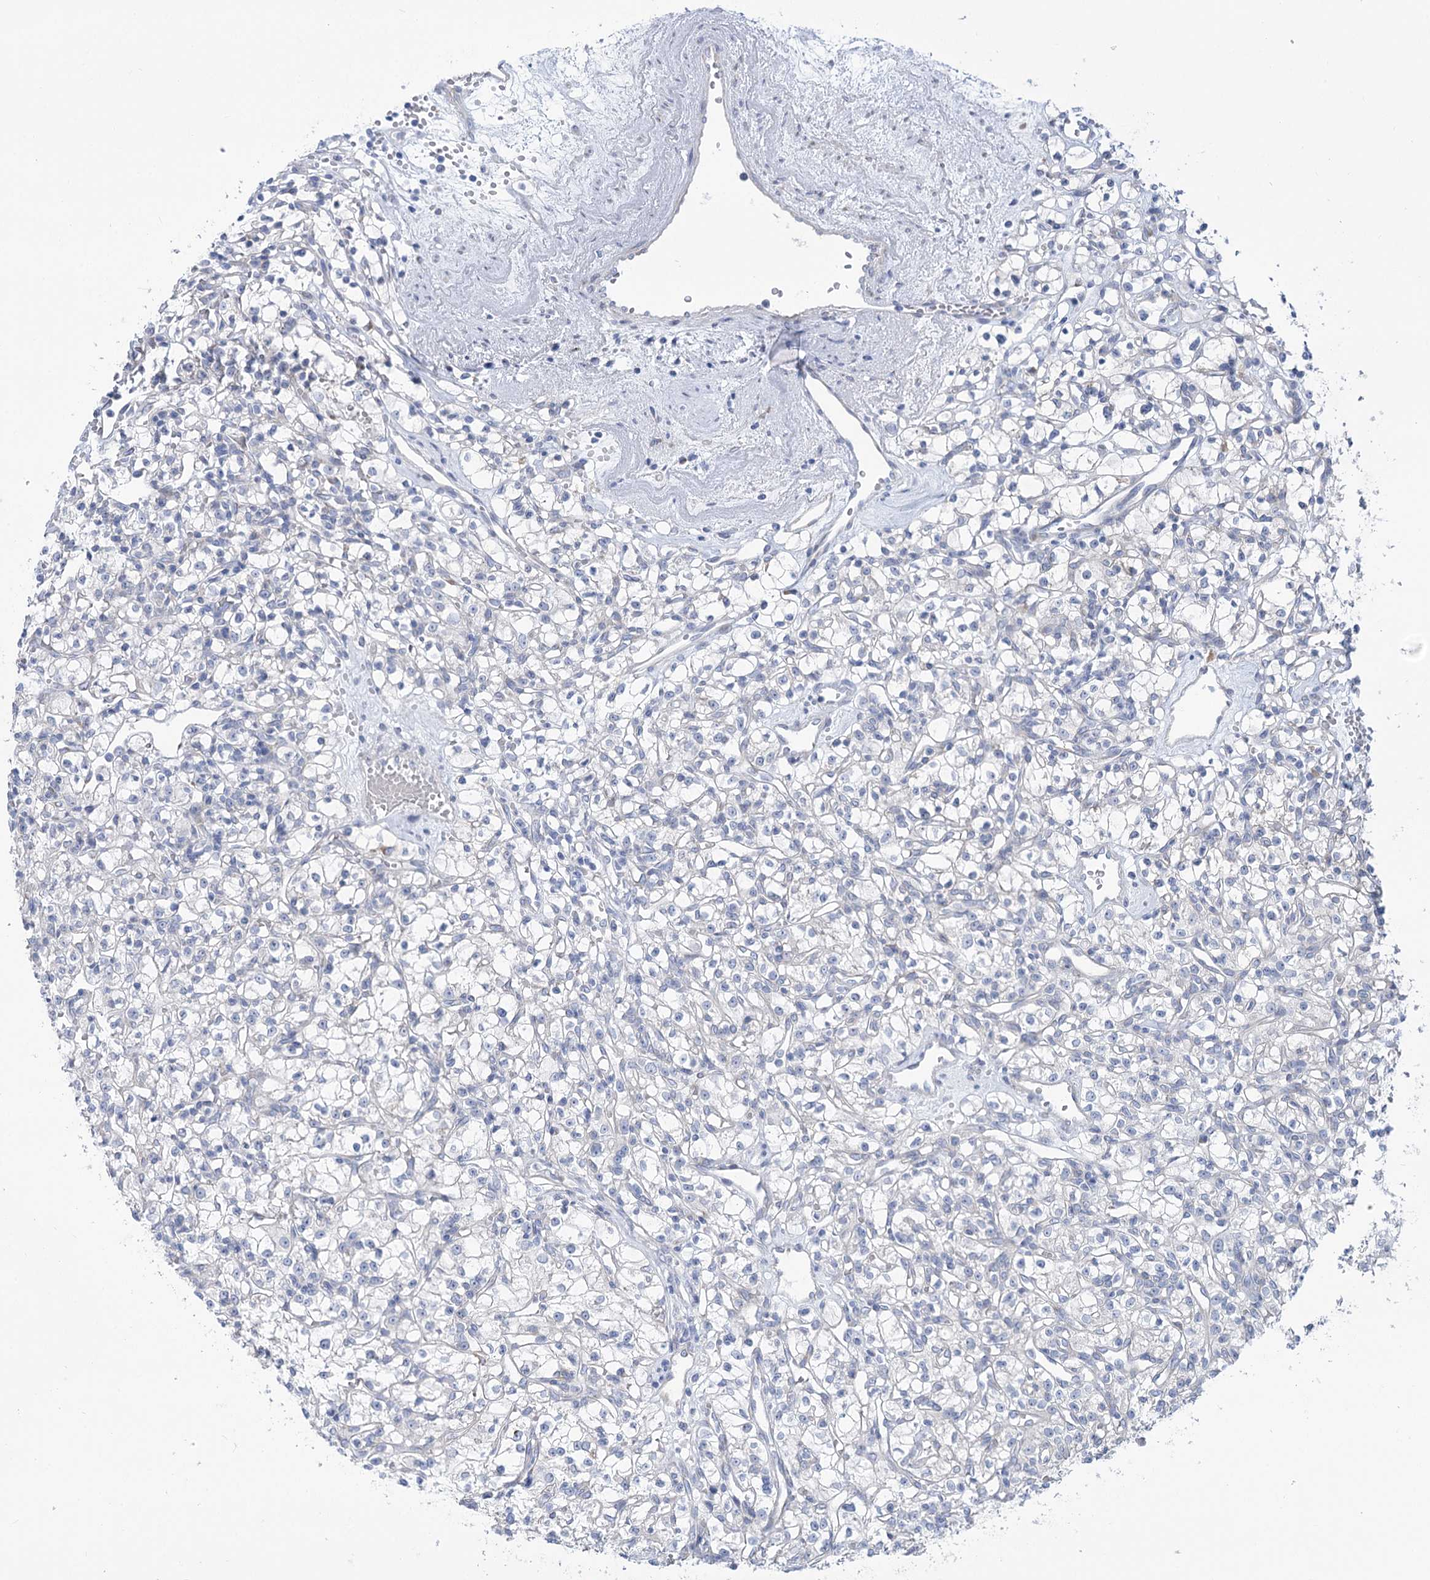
{"staining": {"intensity": "negative", "quantity": "none", "location": "none"}, "tissue": "renal cancer", "cell_type": "Tumor cells", "image_type": "cancer", "snomed": [{"axis": "morphology", "description": "Adenocarcinoma, NOS"}, {"axis": "topography", "description": "Kidney"}], "caption": "High magnification brightfield microscopy of renal cancer (adenocarcinoma) stained with DAB (3,3'-diaminobenzidine) (brown) and counterstained with hematoxylin (blue): tumor cells show no significant staining.", "gene": "STT3B", "patient": {"sex": "female", "age": 59}}